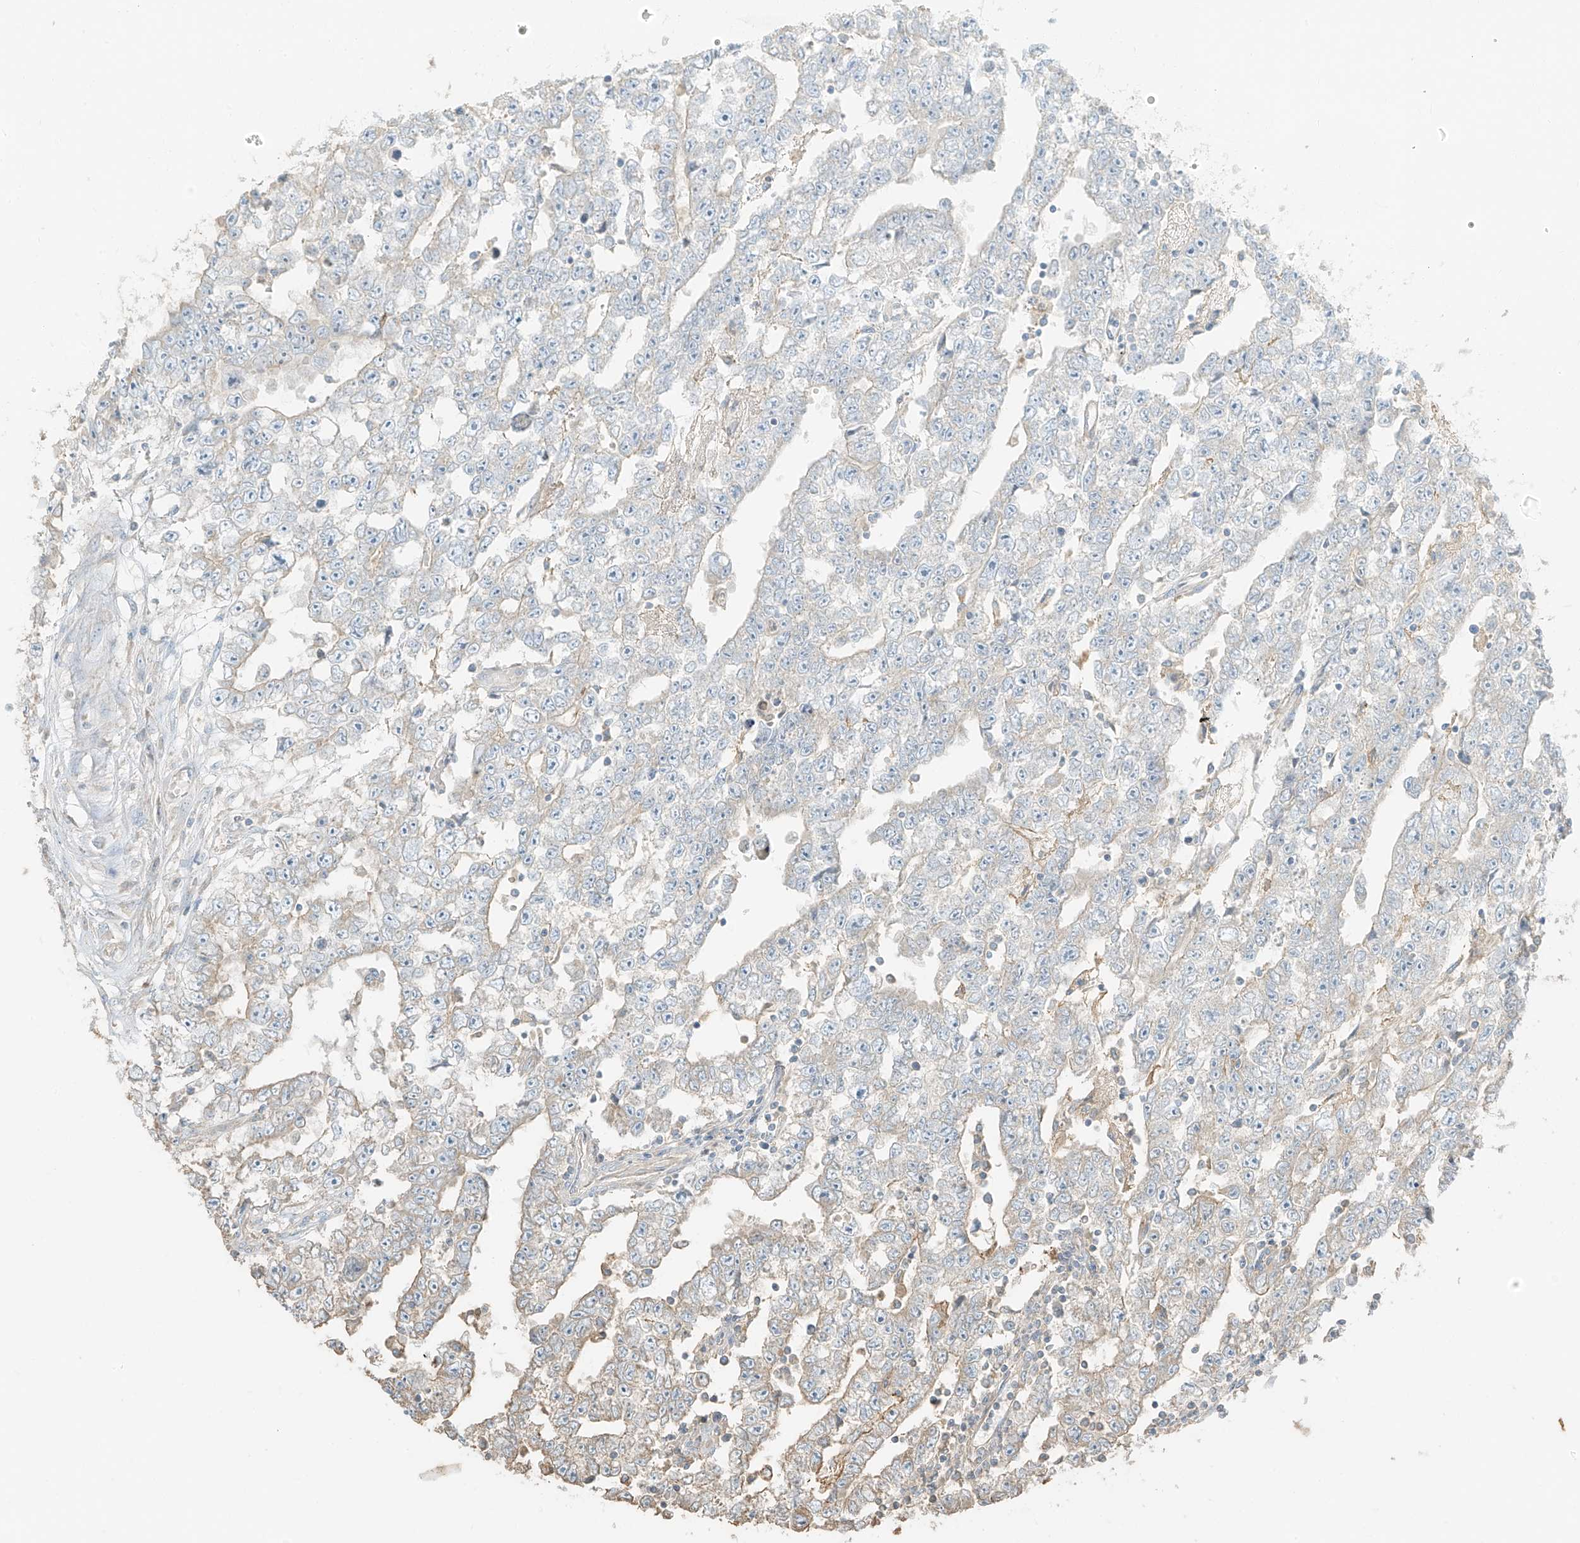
{"staining": {"intensity": "negative", "quantity": "none", "location": "none"}, "tissue": "testis cancer", "cell_type": "Tumor cells", "image_type": "cancer", "snomed": [{"axis": "morphology", "description": "Carcinoma, Embryonal, NOS"}, {"axis": "topography", "description": "Testis"}], "caption": "This micrograph is of testis embryonal carcinoma stained with IHC to label a protein in brown with the nuclei are counter-stained blue. There is no positivity in tumor cells. (DAB (3,3'-diaminobenzidine) immunohistochemistry, high magnification).", "gene": "RFTN2", "patient": {"sex": "male", "age": 25}}